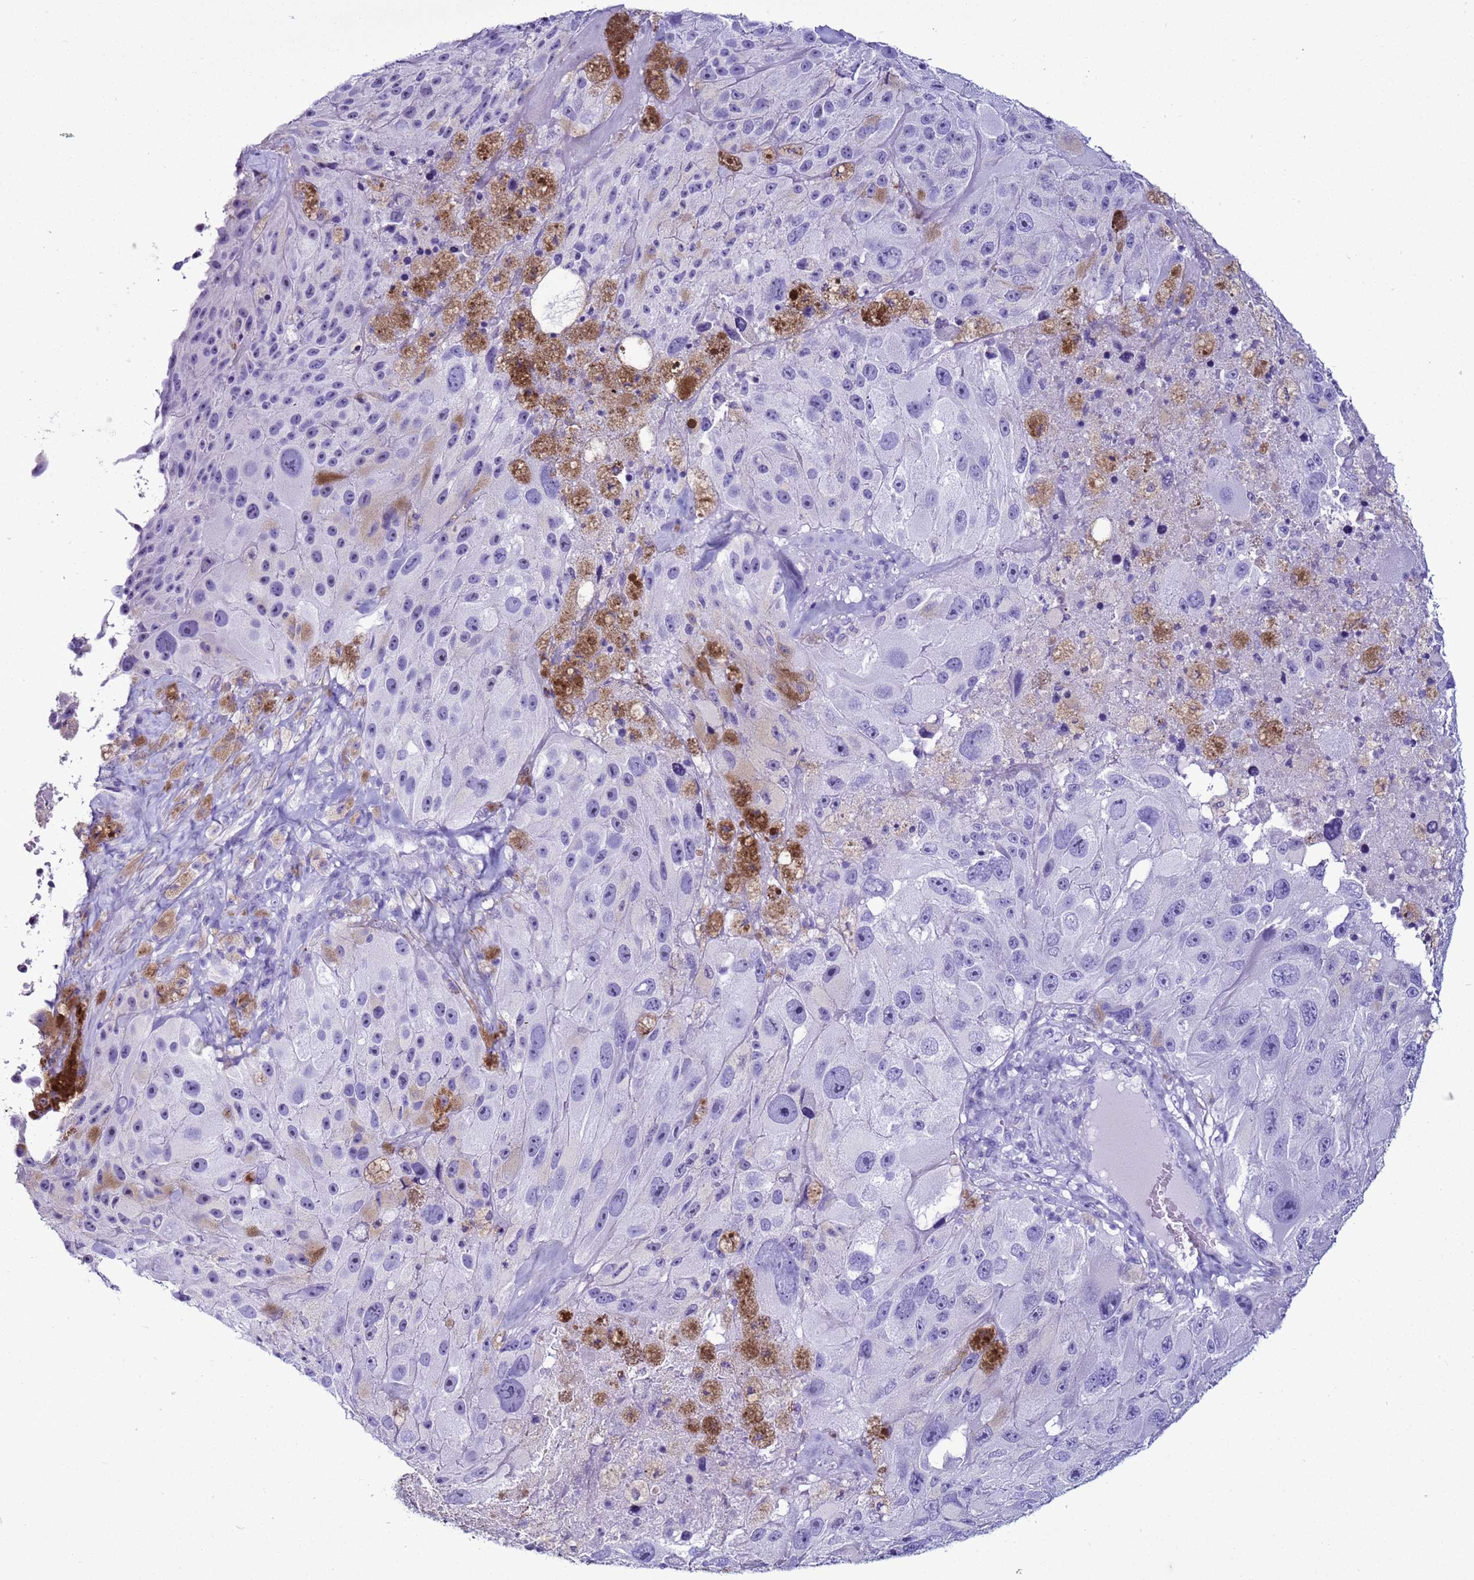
{"staining": {"intensity": "negative", "quantity": "none", "location": "none"}, "tissue": "melanoma", "cell_type": "Tumor cells", "image_type": "cancer", "snomed": [{"axis": "morphology", "description": "Malignant melanoma, Metastatic site"}, {"axis": "topography", "description": "Lymph node"}], "caption": "The immunohistochemistry (IHC) photomicrograph has no significant positivity in tumor cells of malignant melanoma (metastatic site) tissue.", "gene": "LCMT1", "patient": {"sex": "male", "age": 62}}